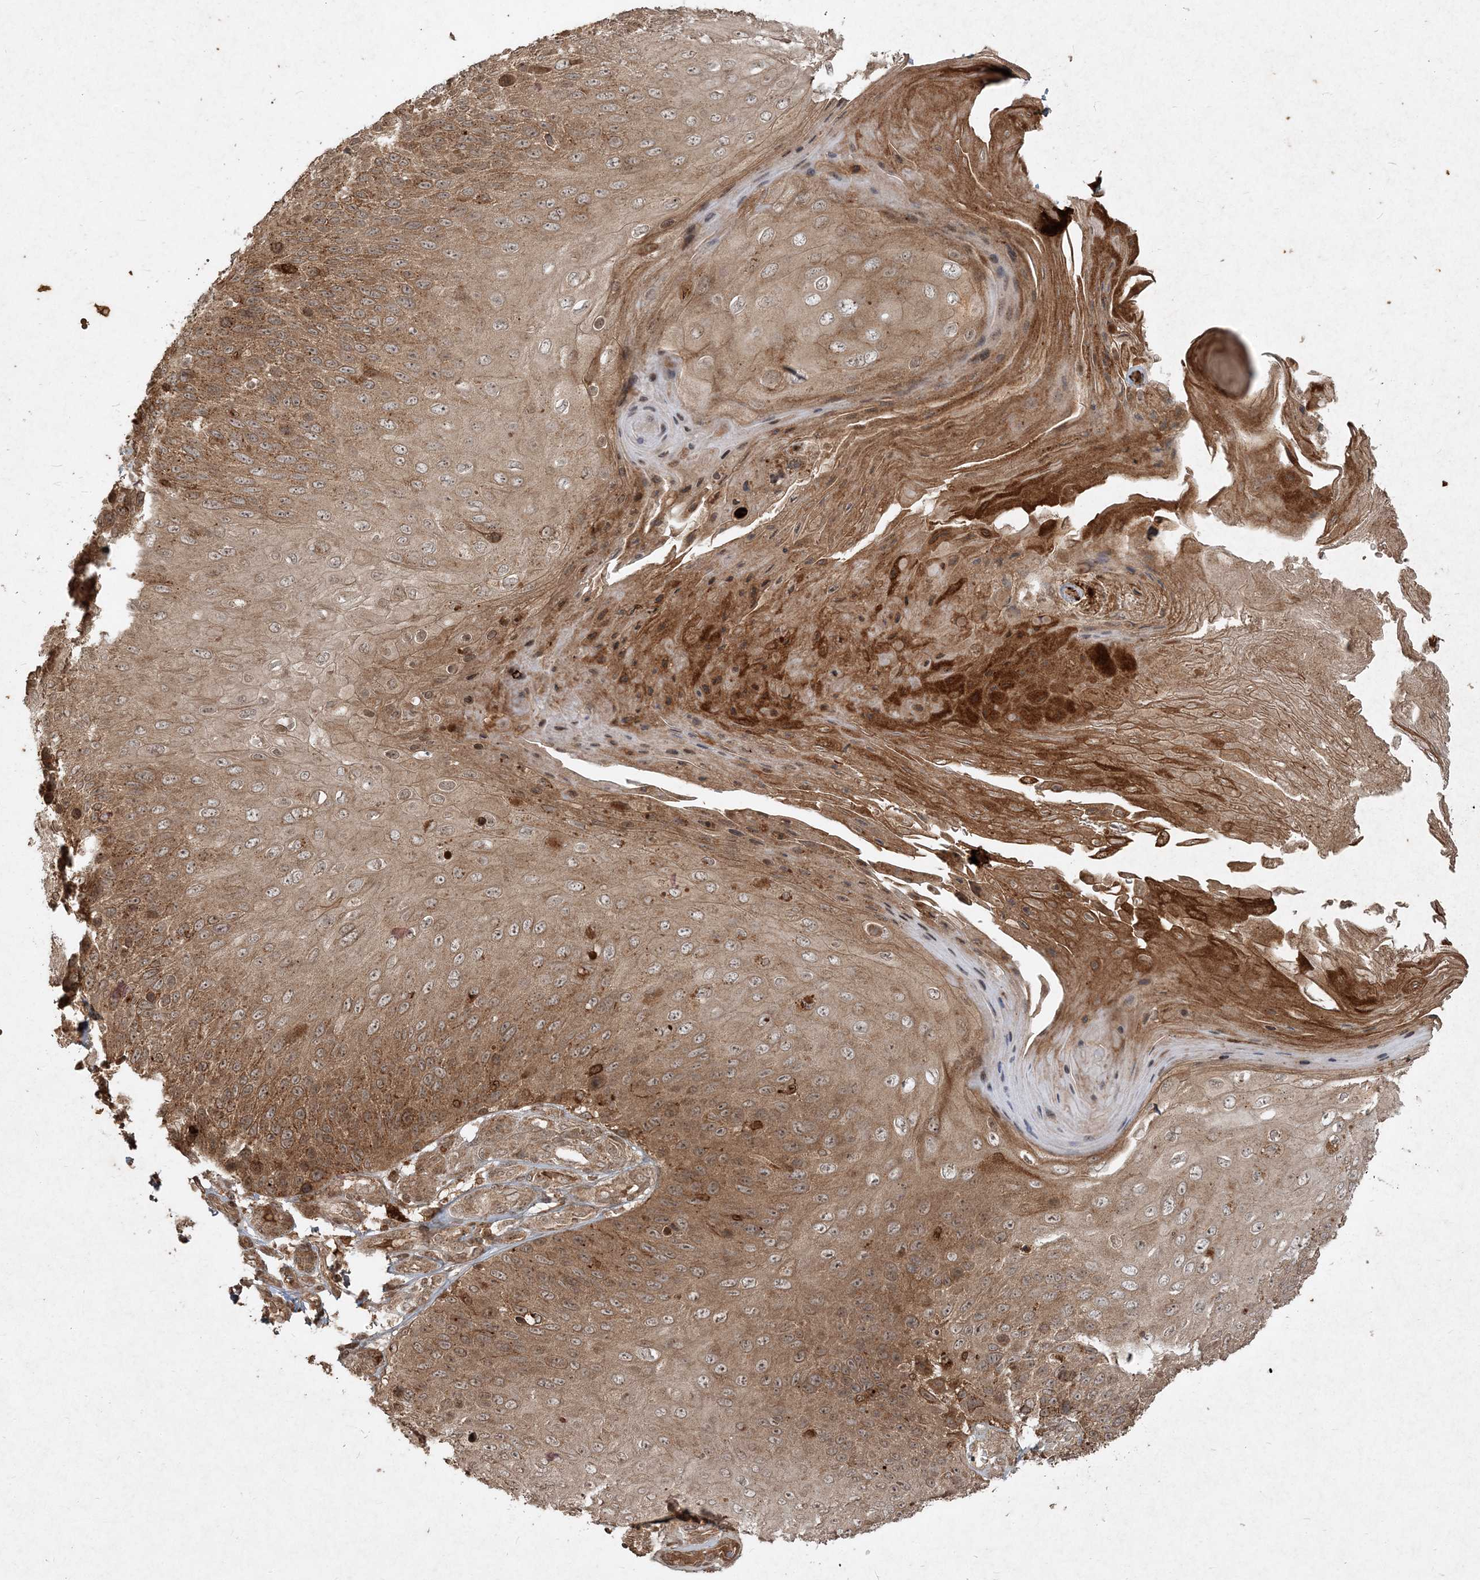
{"staining": {"intensity": "moderate", "quantity": ">75%", "location": "cytoplasmic/membranous"}, "tissue": "skin cancer", "cell_type": "Tumor cells", "image_type": "cancer", "snomed": [{"axis": "morphology", "description": "Squamous cell carcinoma, NOS"}, {"axis": "topography", "description": "Skin"}], "caption": "Protein analysis of squamous cell carcinoma (skin) tissue exhibits moderate cytoplasmic/membranous expression in about >75% of tumor cells.", "gene": "NARS1", "patient": {"sex": "female", "age": 88}}